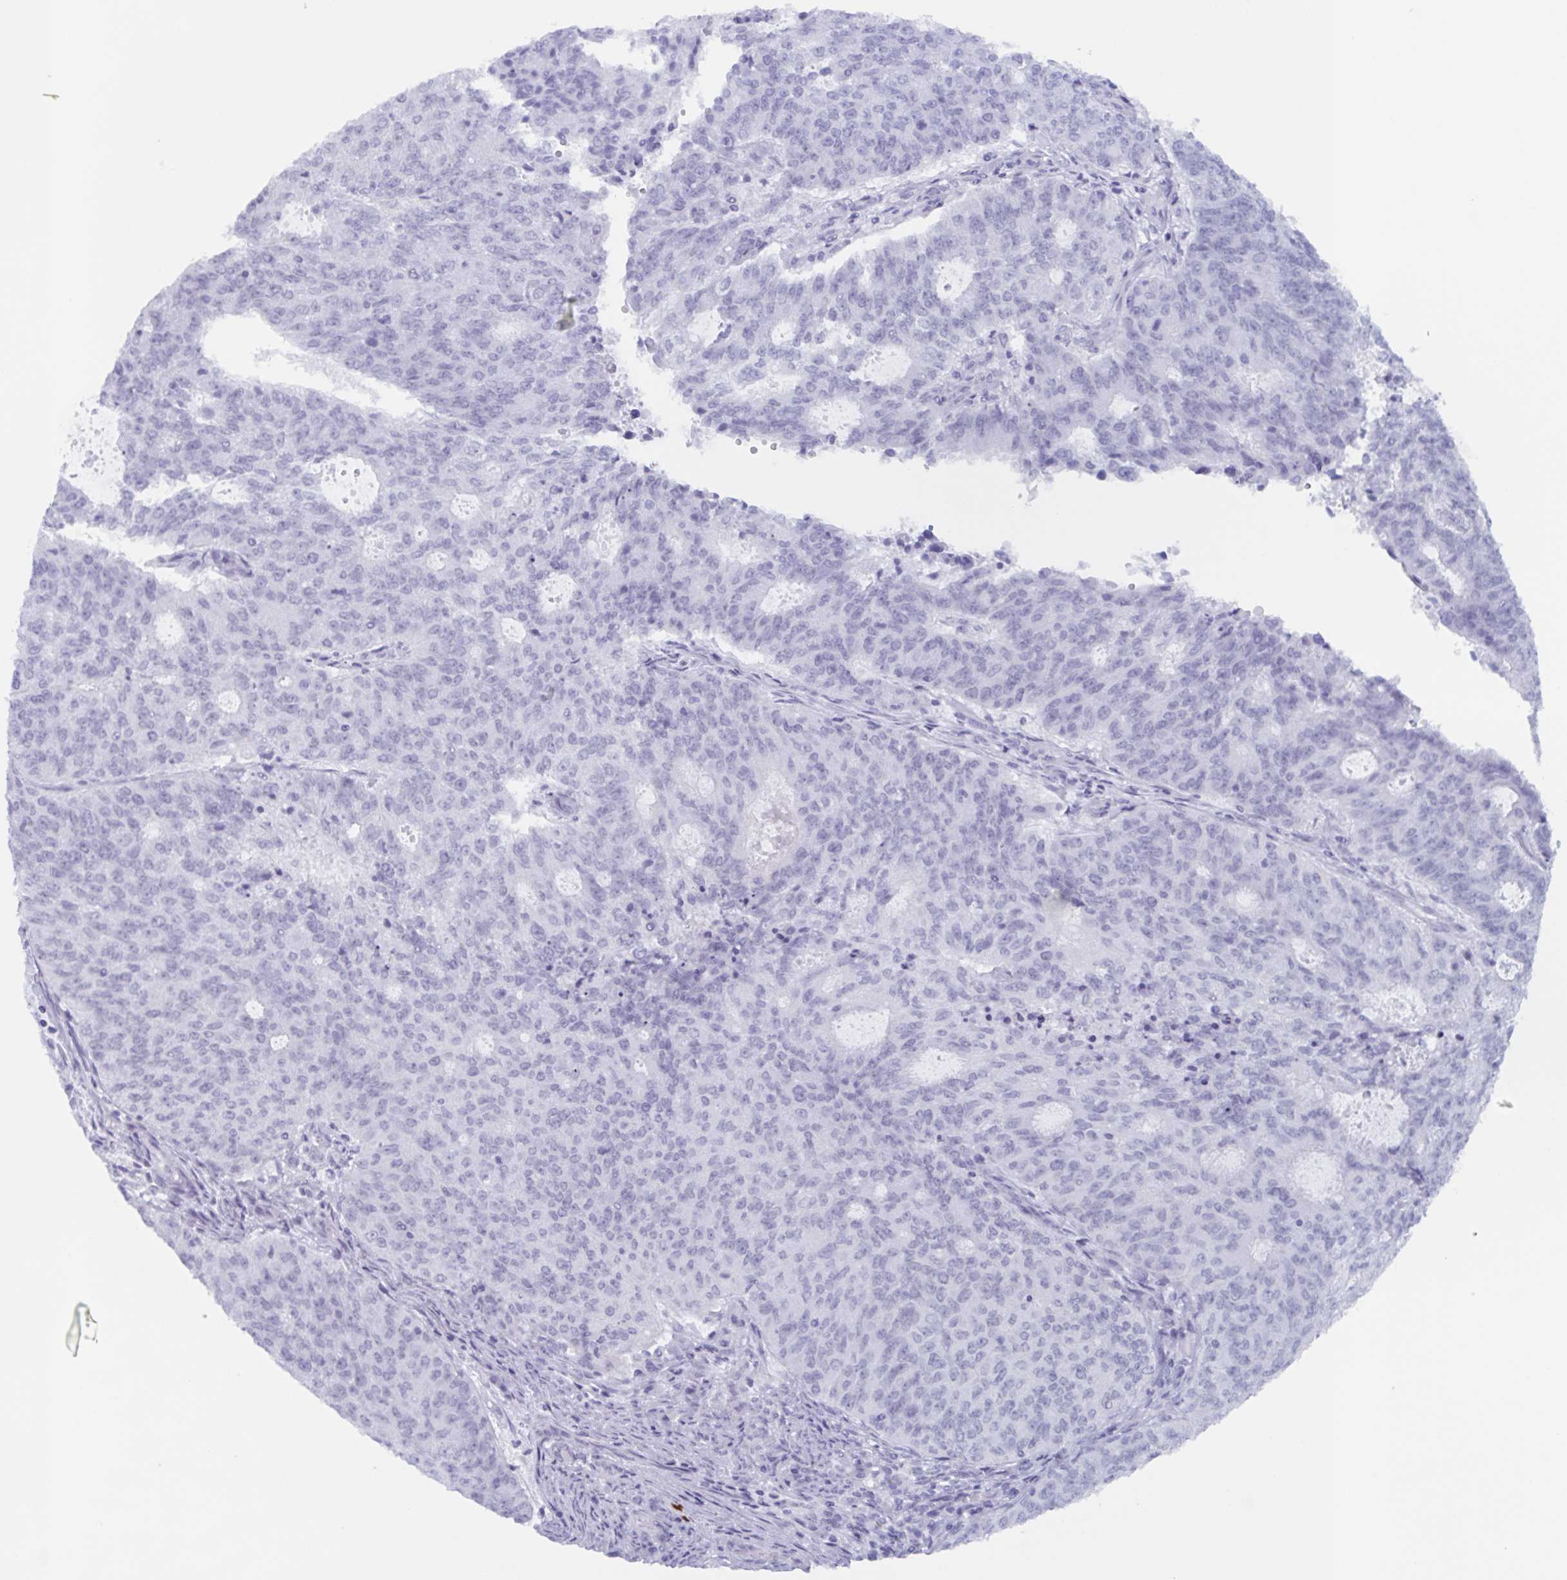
{"staining": {"intensity": "negative", "quantity": "none", "location": "none"}, "tissue": "endometrial cancer", "cell_type": "Tumor cells", "image_type": "cancer", "snomed": [{"axis": "morphology", "description": "Adenocarcinoma, NOS"}, {"axis": "topography", "description": "Endometrium"}], "caption": "Protein analysis of endometrial cancer (adenocarcinoma) shows no significant staining in tumor cells. (Brightfield microscopy of DAB (3,3'-diaminobenzidine) immunohistochemistry at high magnification).", "gene": "ZFP64", "patient": {"sex": "female", "age": 82}}